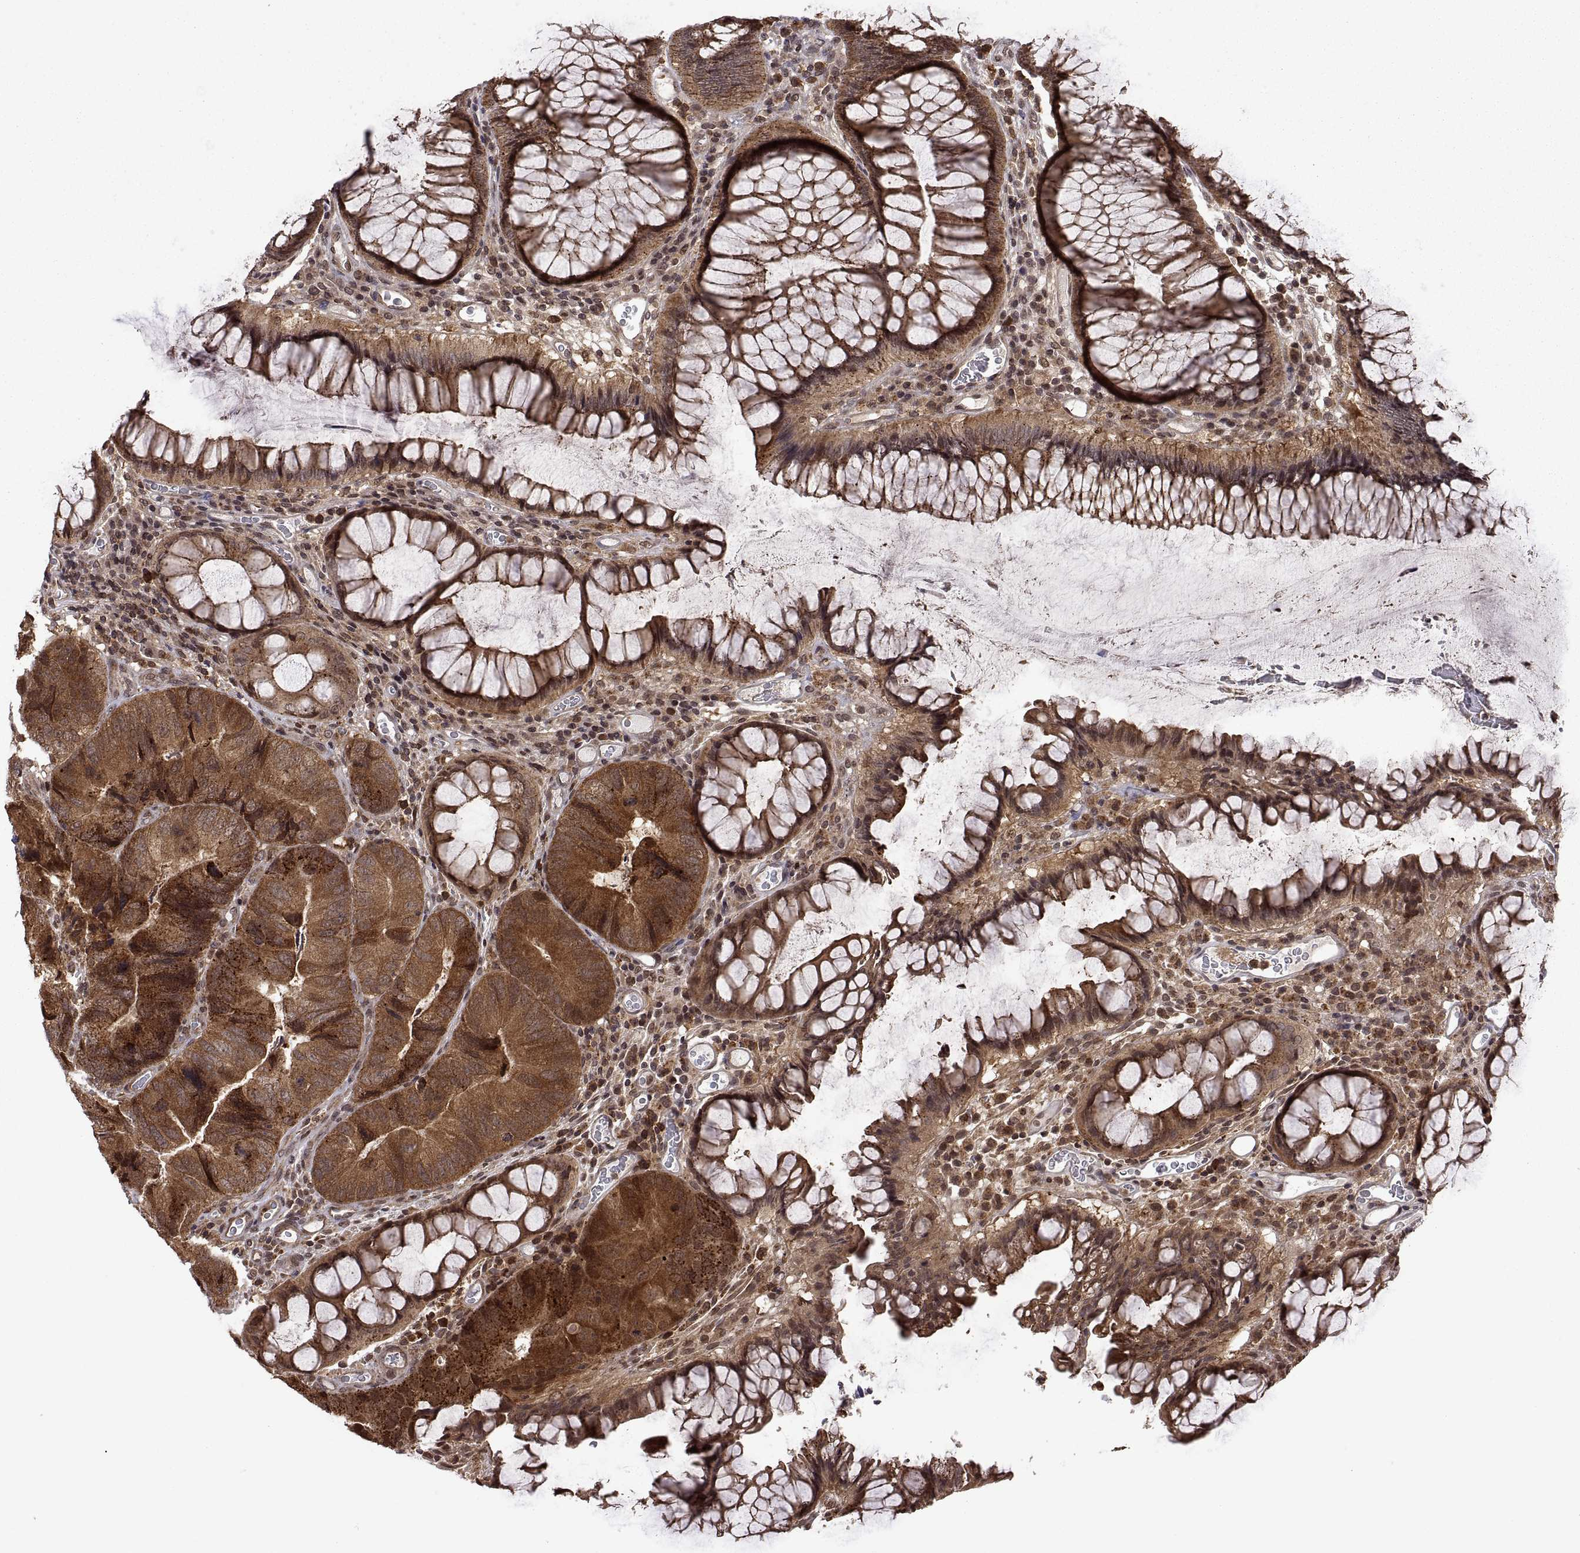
{"staining": {"intensity": "moderate", "quantity": ">75%", "location": "cytoplasmic/membranous"}, "tissue": "colorectal cancer", "cell_type": "Tumor cells", "image_type": "cancer", "snomed": [{"axis": "morphology", "description": "Adenocarcinoma, NOS"}, {"axis": "topography", "description": "Colon"}], "caption": "IHC histopathology image of human colorectal cancer (adenocarcinoma) stained for a protein (brown), which exhibits medium levels of moderate cytoplasmic/membranous expression in about >75% of tumor cells.", "gene": "ZNRF2", "patient": {"sex": "female", "age": 67}}